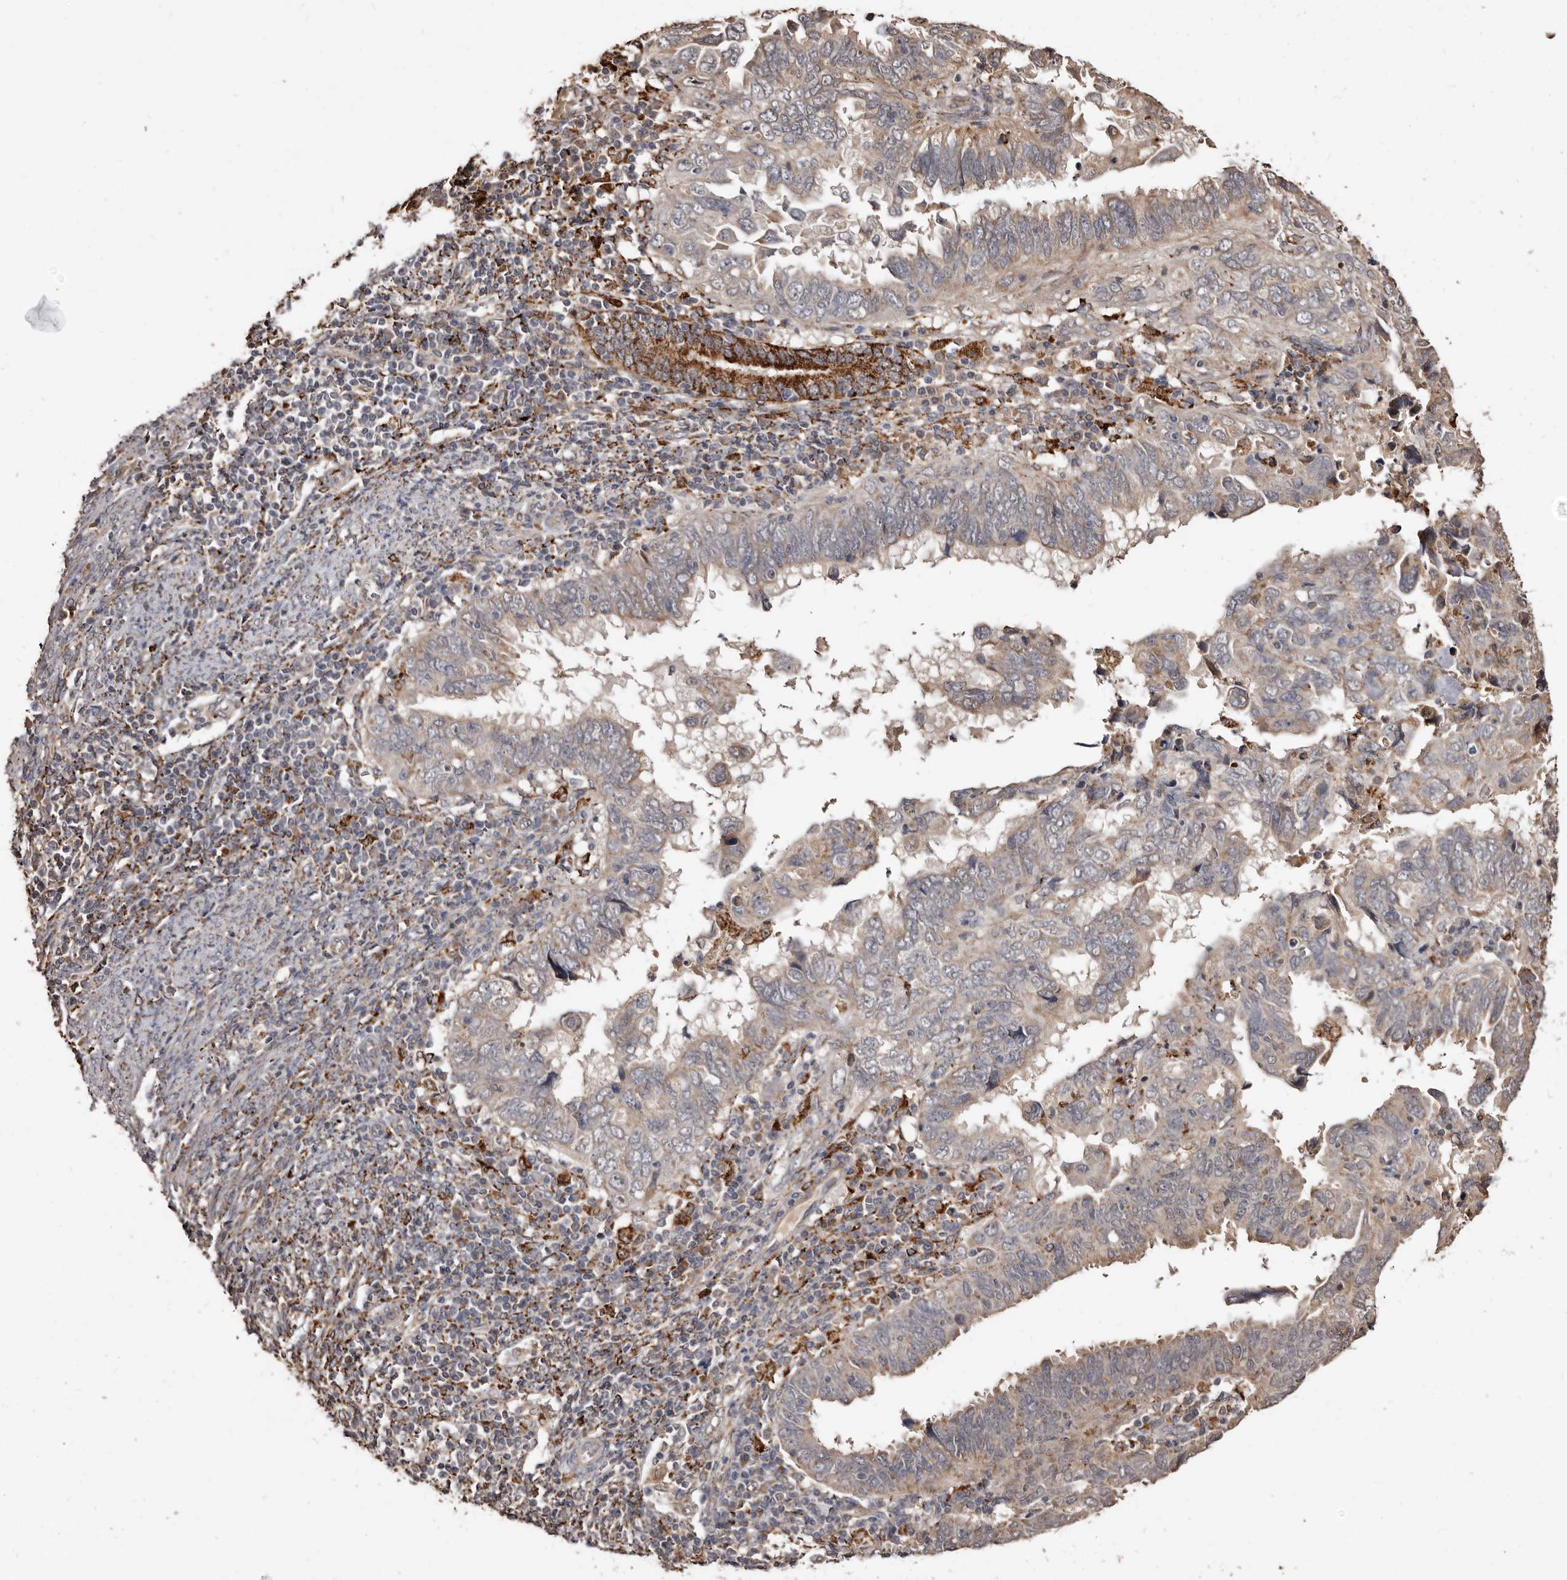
{"staining": {"intensity": "weak", "quantity": "25%-75%", "location": "cytoplasmic/membranous"}, "tissue": "endometrial cancer", "cell_type": "Tumor cells", "image_type": "cancer", "snomed": [{"axis": "morphology", "description": "Adenocarcinoma, NOS"}, {"axis": "topography", "description": "Uterus"}], "caption": "This image displays adenocarcinoma (endometrial) stained with immunohistochemistry to label a protein in brown. The cytoplasmic/membranous of tumor cells show weak positivity for the protein. Nuclei are counter-stained blue.", "gene": "AKAP7", "patient": {"sex": "female", "age": 77}}